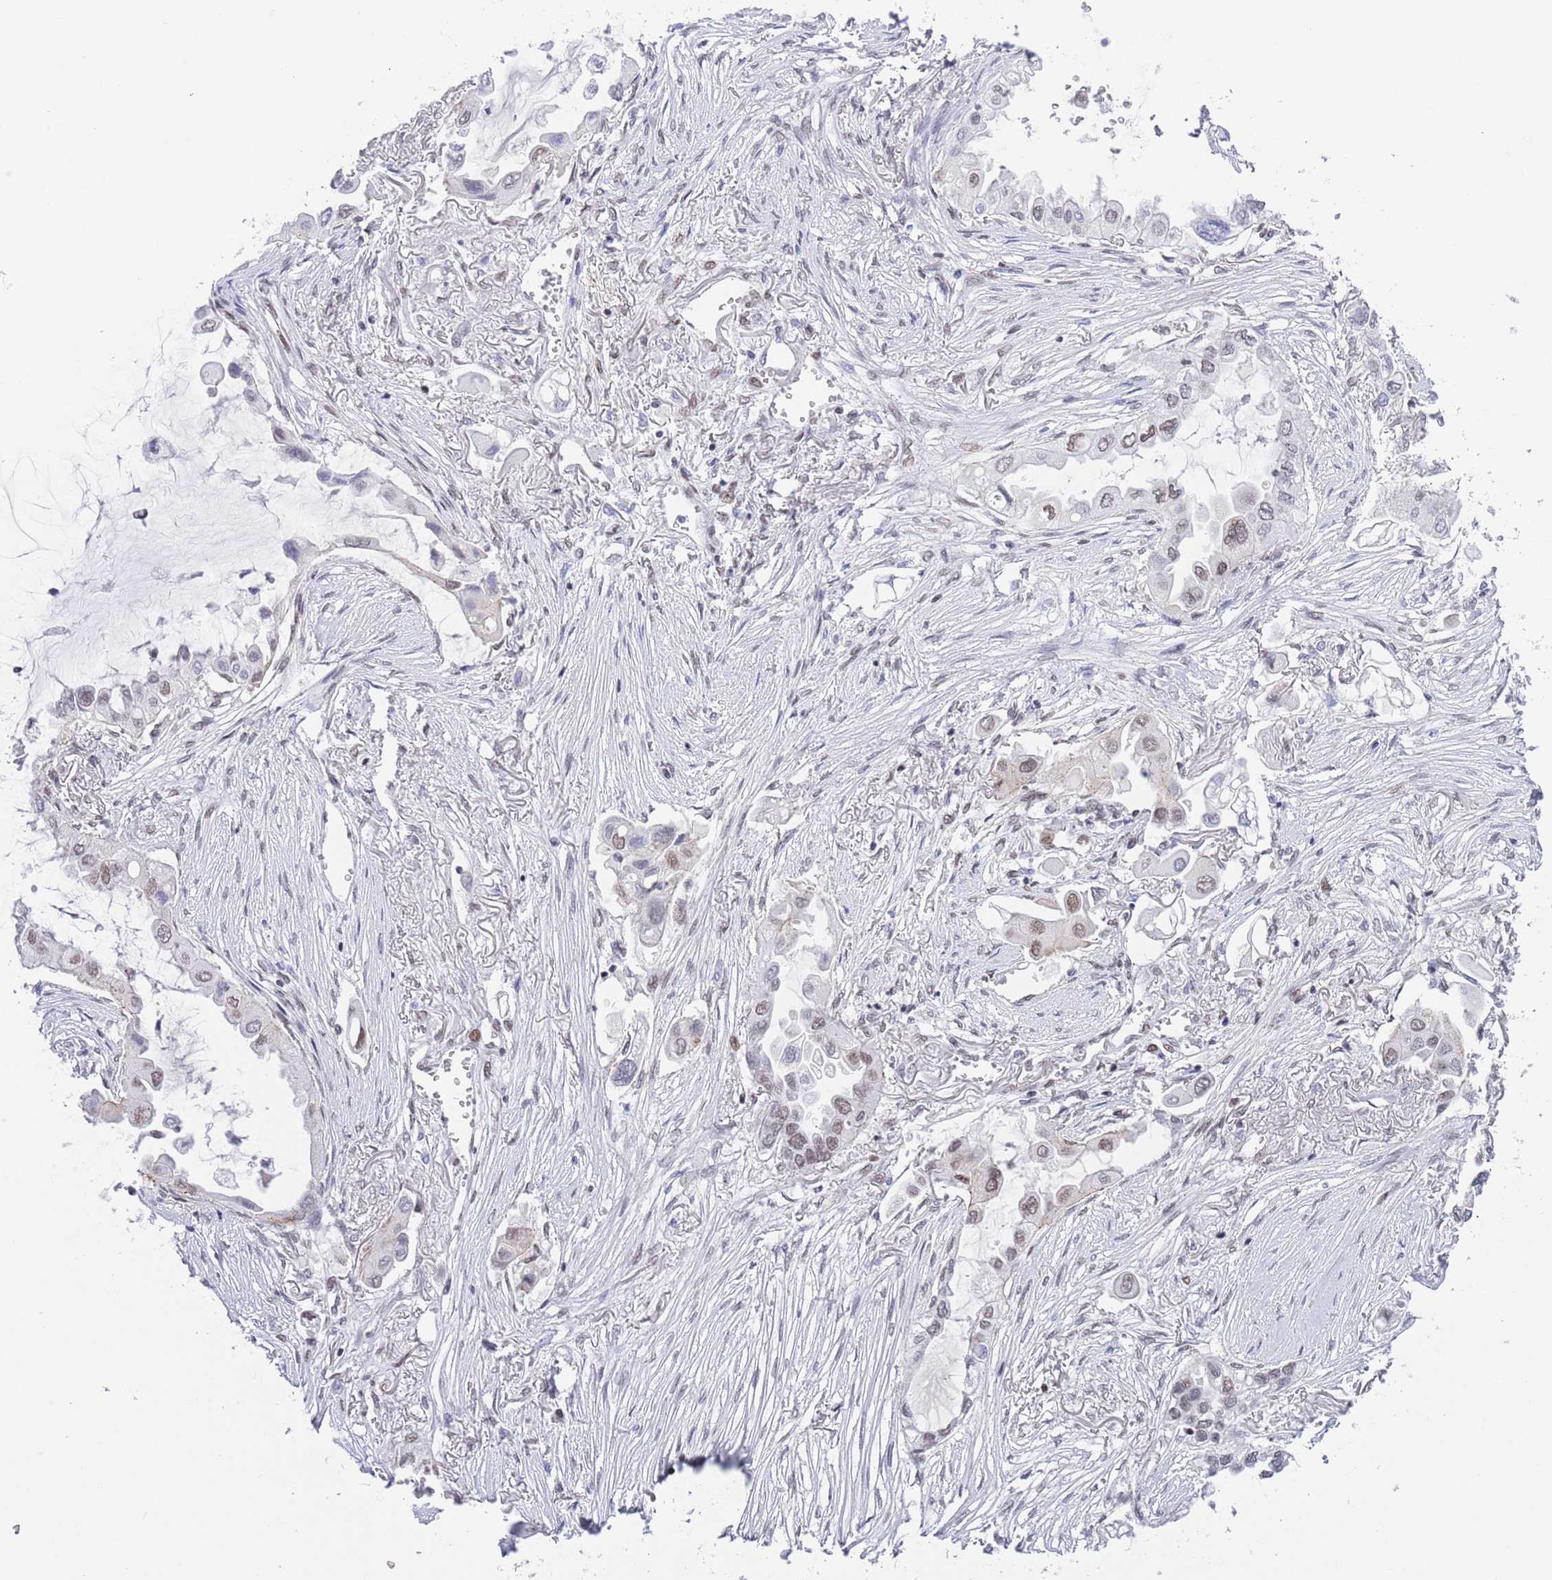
{"staining": {"intensity": "weak", "quantity": "<25%", "location": "nuclear"}, "tissue": "lung cancer", "cell_type": "Tumor cells", "image_type": "cancer", "snomed": [{"axis": "morphology", "description": "Adenocarcinoma, NOS"}, {"axis": "topography", "description": "Lung"}], "caption": "Immunohistochemistry histopathology image of human lung cancer stained for a protein (brown), which reveals no staining in tumor cells. Brightfield microscopy of immunohistochemistry stained with DAB (3,3'-diaminobenzidine) (brown) and hematoxylin (blue), captured at high magnification.", "gene": "ZNF382", "patient": {"sex": "female", "age": 76}}